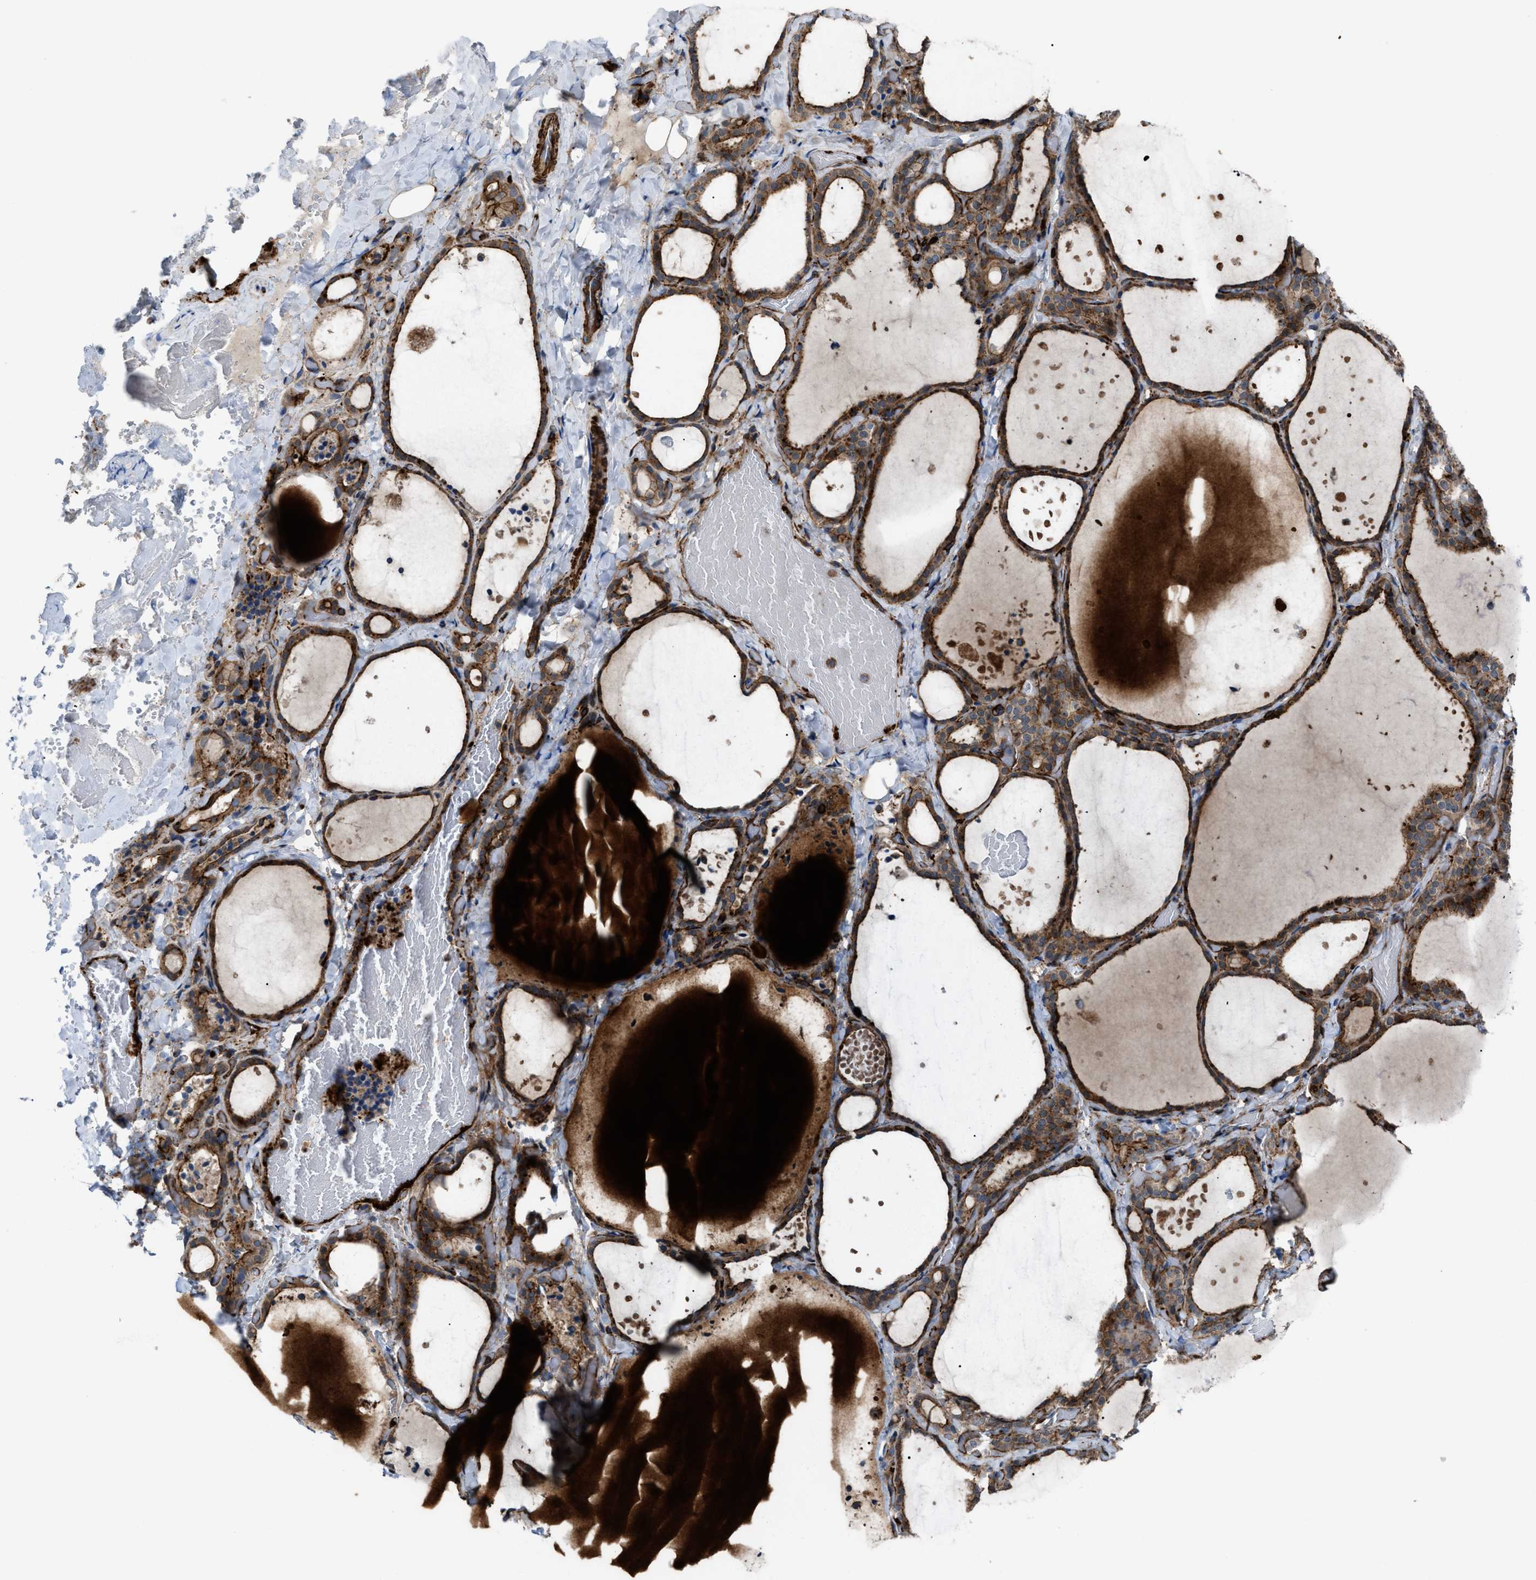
{"staining": {"intensity": "moderate", "quantity": ">75%", "location": "cytoplasmic/membranous"}, "tissue": "thyroid gland", "cell_type": "Glandular cells", "image_type": "normal", "snomed": [{"axis": "morphology", "description": "Normal tissue, NOS"}, {"axis": "topography", "description": "Thyroid gland"}], "caption": "Brown immunohistochemical staining in normal thyroid gland exhibits moderate cytoplasmic/membranous expression in about >75% of glandular cells.", "gene": "AGPAT2", "patient": {"sex": "female", "age": 44}}